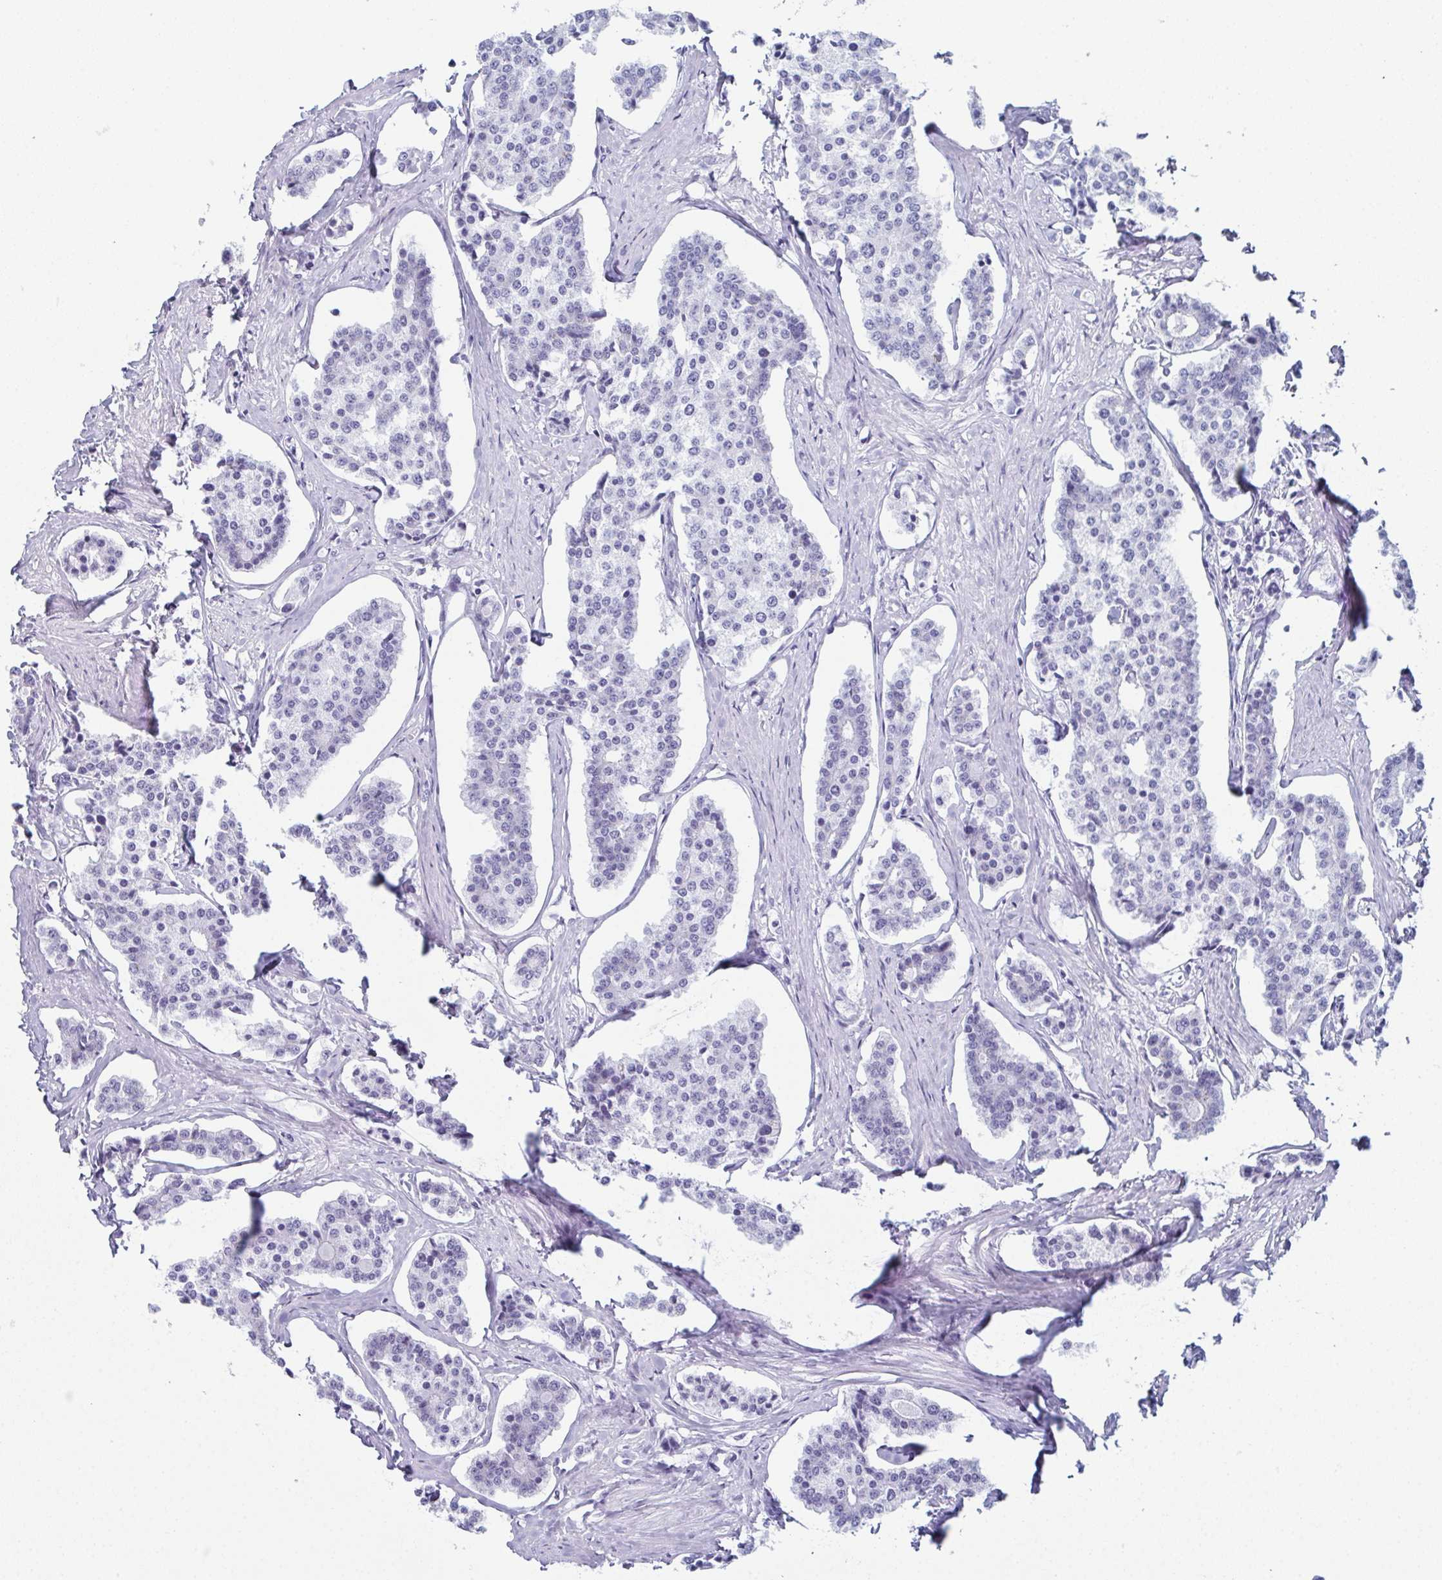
{"staining": {"intensity": "negative", "quantity": "none", "location": "none"}, "tissue": "carcinoid", "cell_type": "Tumor cells", "image_type": "cancer", "snomed": [{"axis": "morphology", "description": "Carcinoid, malignant, NOS"}, {"axis": "topography", "description": "Small intestine"}], "caption": "A histopathology image of human carcinoid is negative for staining in tumor cells. (Stains: DAB (3,3'-diaminobenzidine) immunohistochemistry with hematoxylin counter stain, Microscopy: brightfield microscopy at high magnification).", "gene": "ENKUR", "patient": {"sex": "female", "age": 65}}